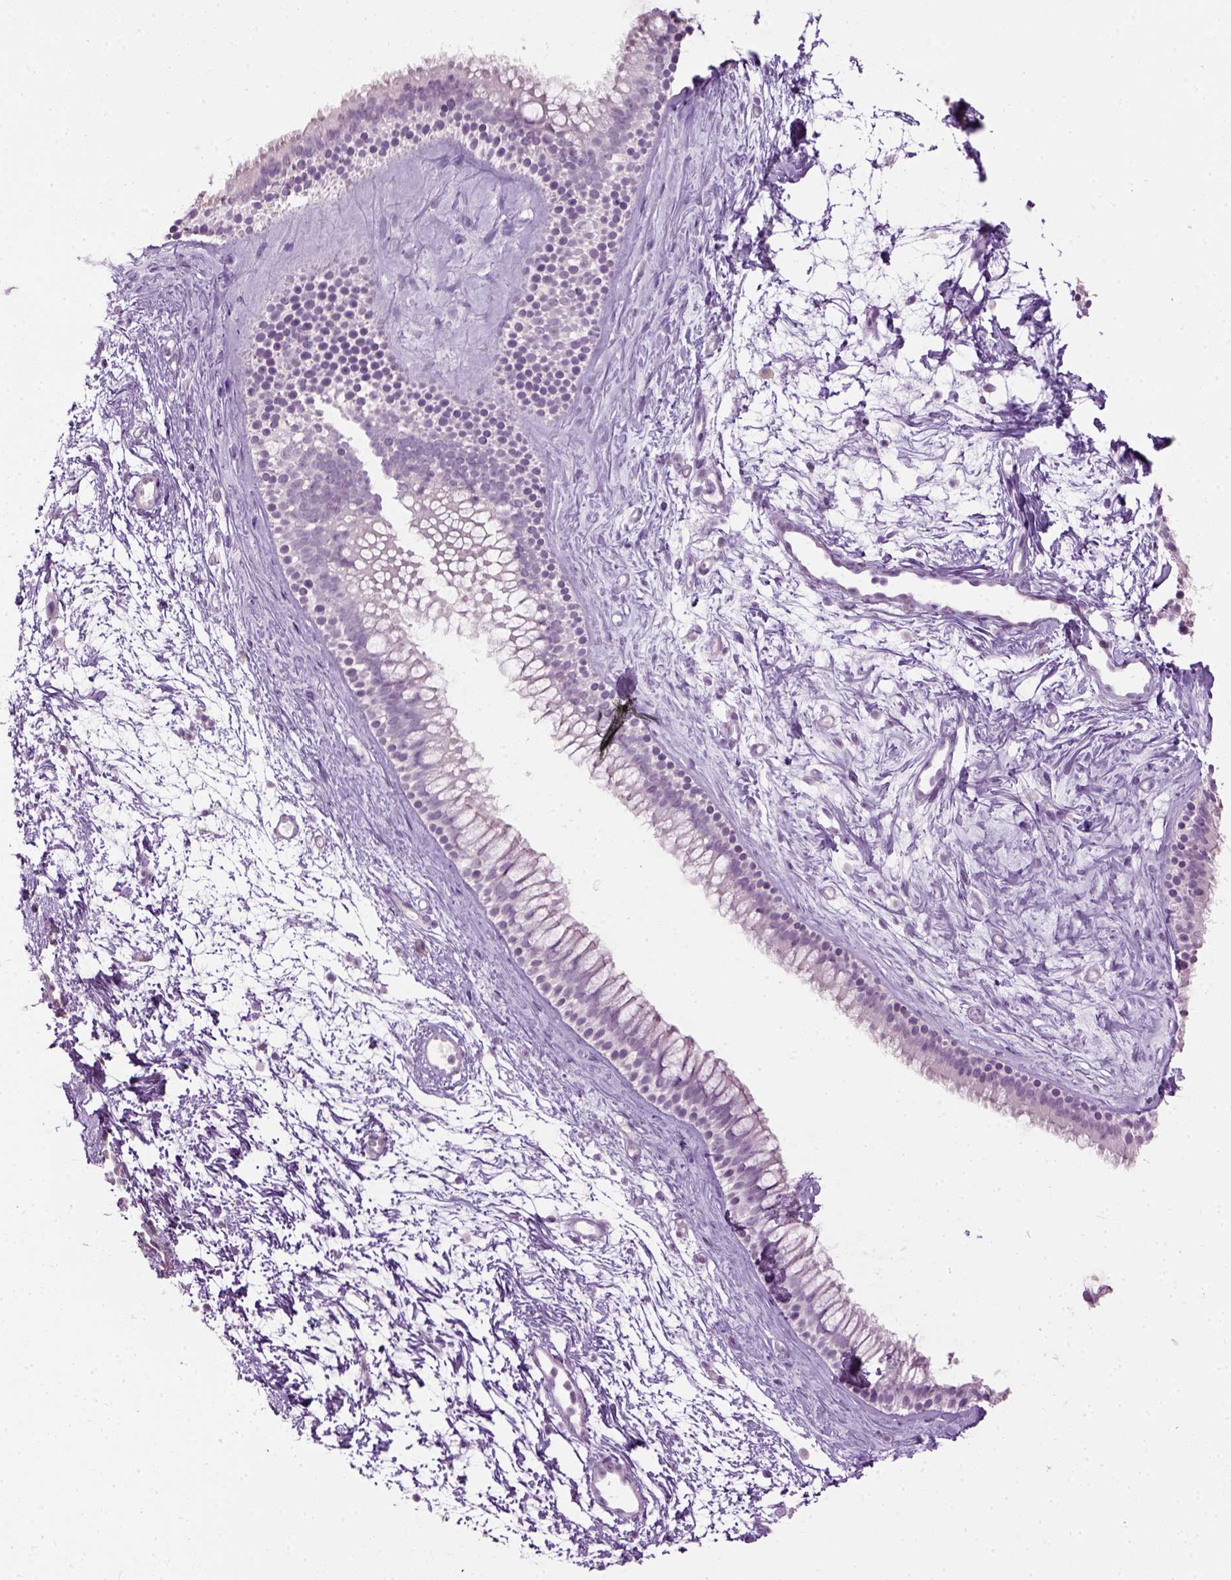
{"staining": {"intensity": "negative", "quantity": "none", "location": "none"}, "tissue": "nasopharynx", "cell_type": "Respiratory epithelial cells", "image_type": "normal", "snomed": [{"axis": "morphology", "description": "Normal tissue, NOS"}, {"axis": "topography", "description": "Nasopharynx"}], "caption": "The photomicrograph exhibits no staining of respiratory epithelial cells in unremarkable nasopharynx. (Brightfield microscopy of DAB IHC at high magnification).", "gene": "GABRB2", "patient": {"sex": "male", "age": 58}}